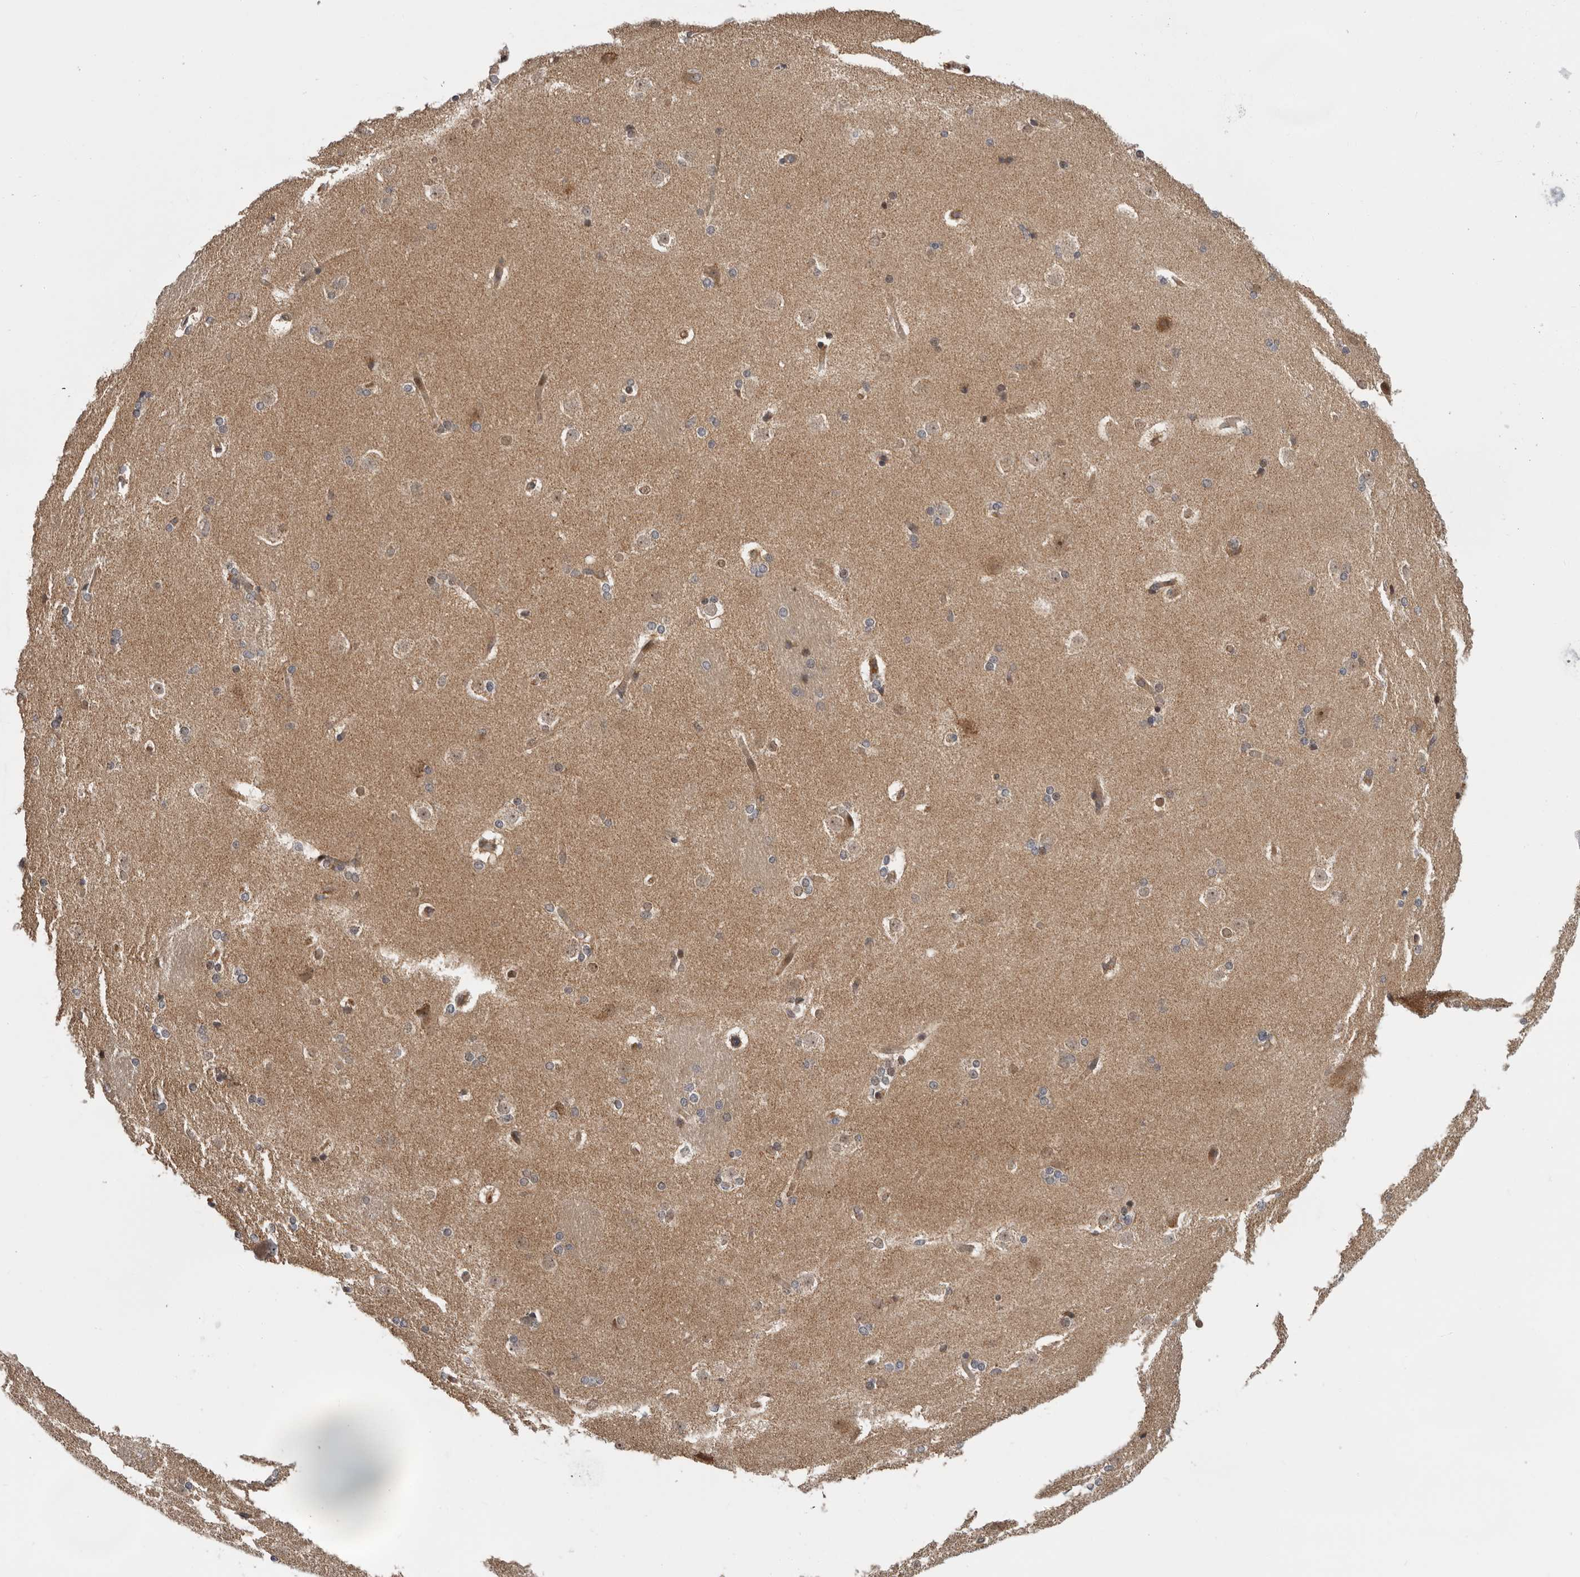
{"staining": {"intensity": "negative", "quantity": "none", "location": "none"}, "tissue": "caudate", "cell_type": "Glial cells", "image_type": "normal", "snomed": [{"axis": "morphology", "description": "Normal tissue, NOS"}, {"axis": "topography", "description": "Lateral ventricle wall"}], "caption": "Micrograph shows no significant protein positivity in glial cells of normal caudate. (Stains: DAB immunohistochemistry (IHC) with hematoxylin counter stain, Microscopy: brightfield microscopy at high magnification).", "gene": "RNF157", "patient": {"sex": "female", "age": 19}}